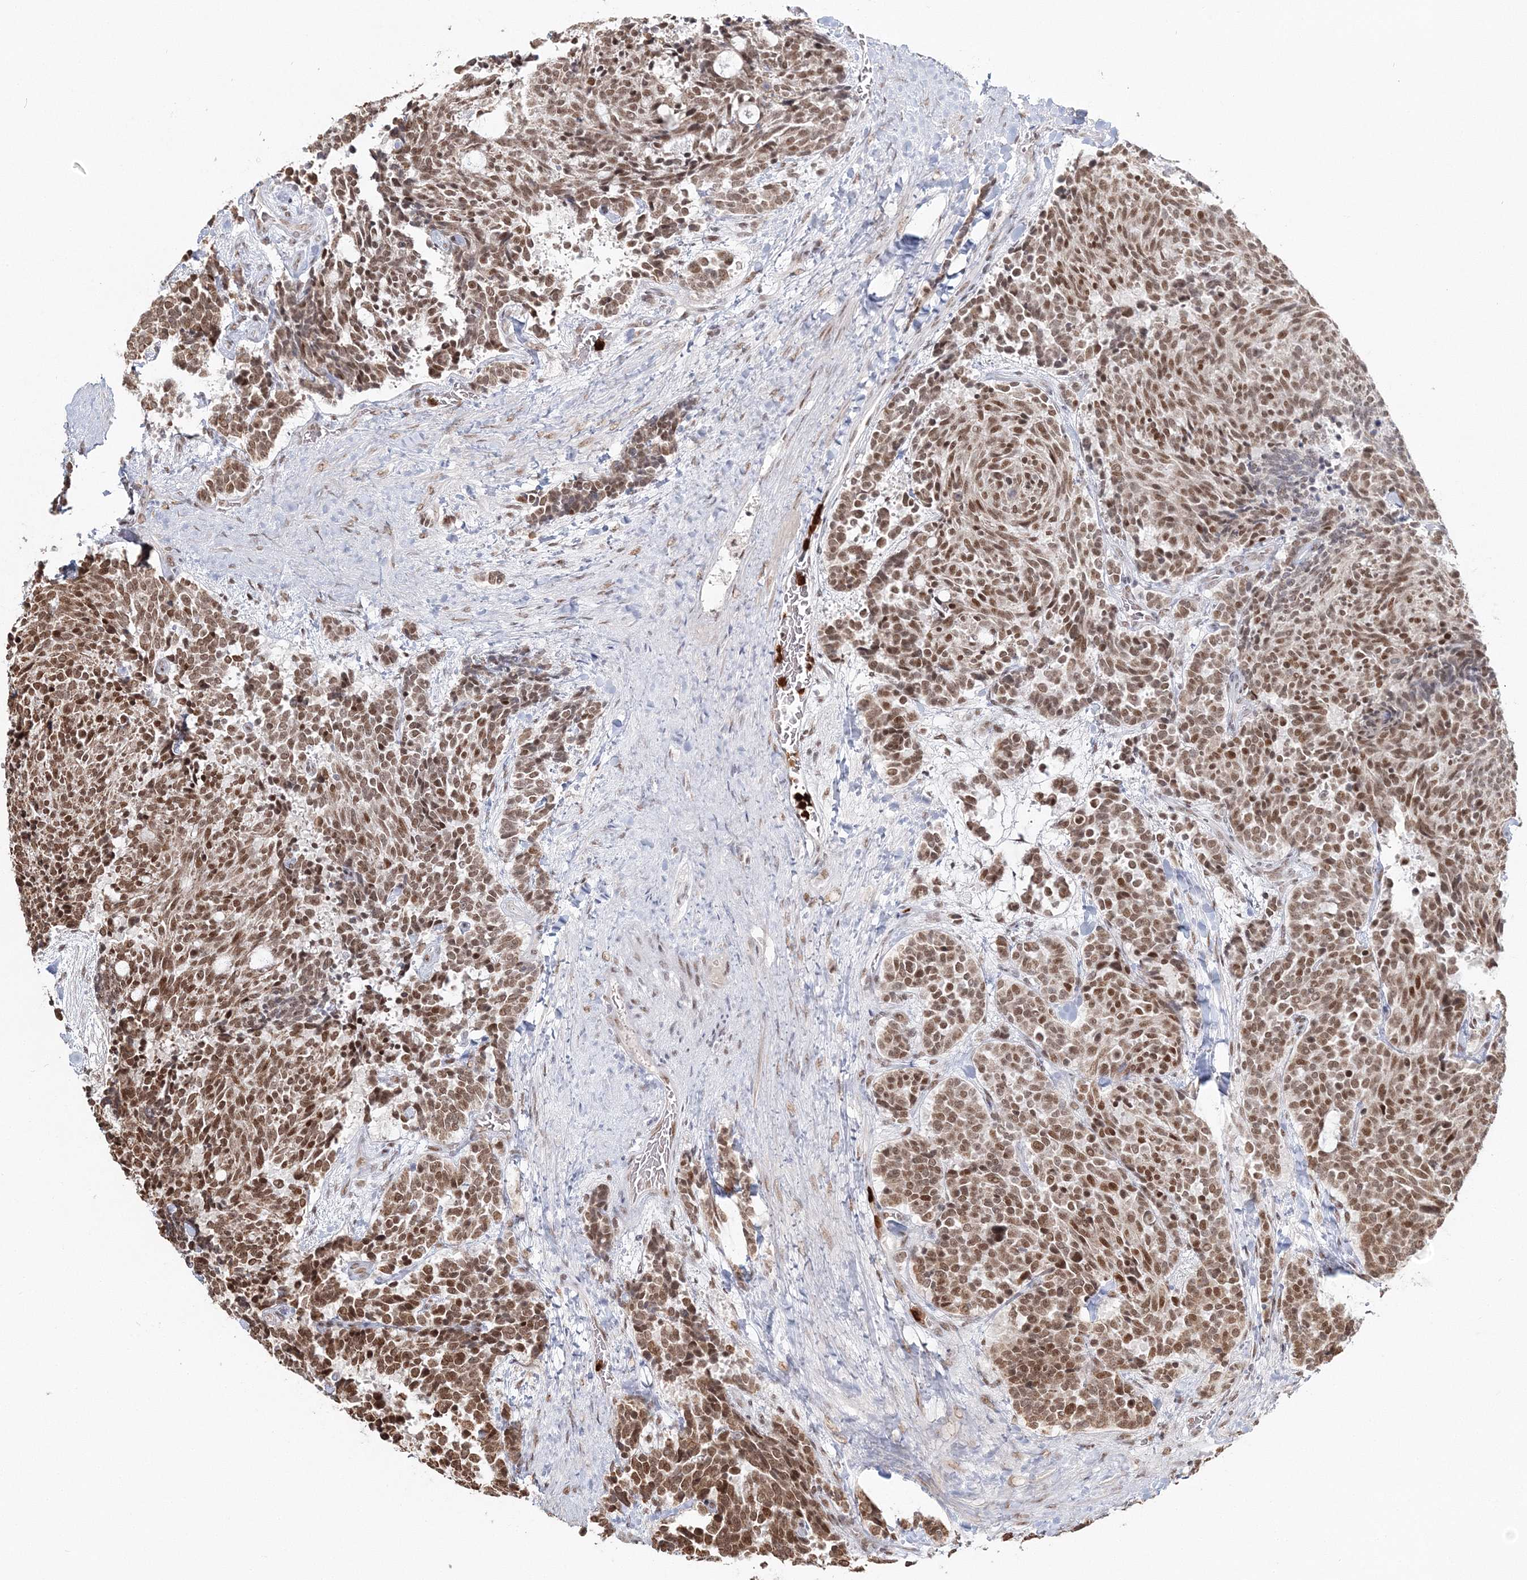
{"staining": {"intensity": "moderate", "quantity": ">75%", "location": "nuclear"}, "tissue": "carcinoid", "cell_type": "Tumor cells", "image_type": "cancer", "snomed": [{"axis": "morphology", "description": "Carcinoid, malignant, NOS"}, {"axis": "topography", "description": "Pancreas"}], "caption": "A medium amount of moderate nuclear staining is seen in about >75% of tumor cells in carcinoid tissue. Nuclei are stained in blue.", "gene": "QRICH1", "patient": {"sex": "female", "age": 54}}